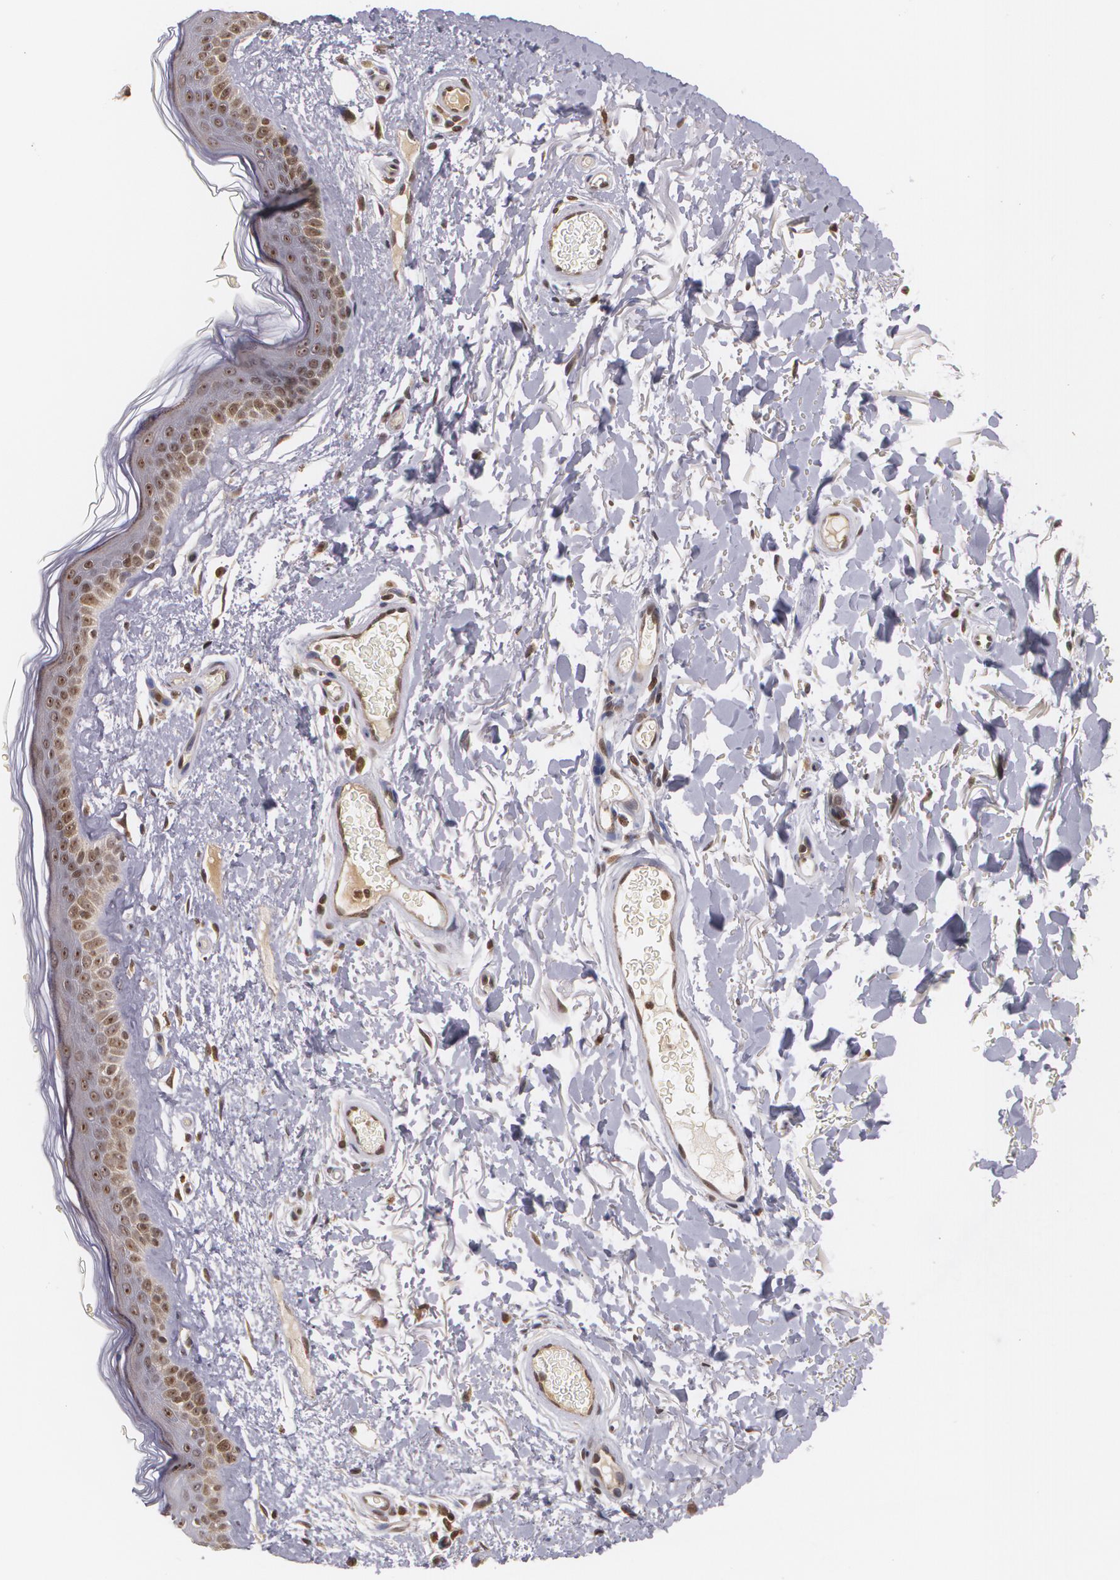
{"staining": {"intensity": "moderate", "quantity": ">75%", "location": "nuclear"}, "tissue": "skin", "cell_type": "Fibroblasts", "image_type": "normal", "snomed": [{"axis": "morphology", "description": "Normal tissue, NOS"}, {"axis": "topography", "description": "Skin"}], "caption": "IHC of benign human skin demonstrates medium levels of moderate nuclear positivity in about >75% of fibroblasts.", "gene": "VAV3", "patient": {"sex": "male", "age": 63}}